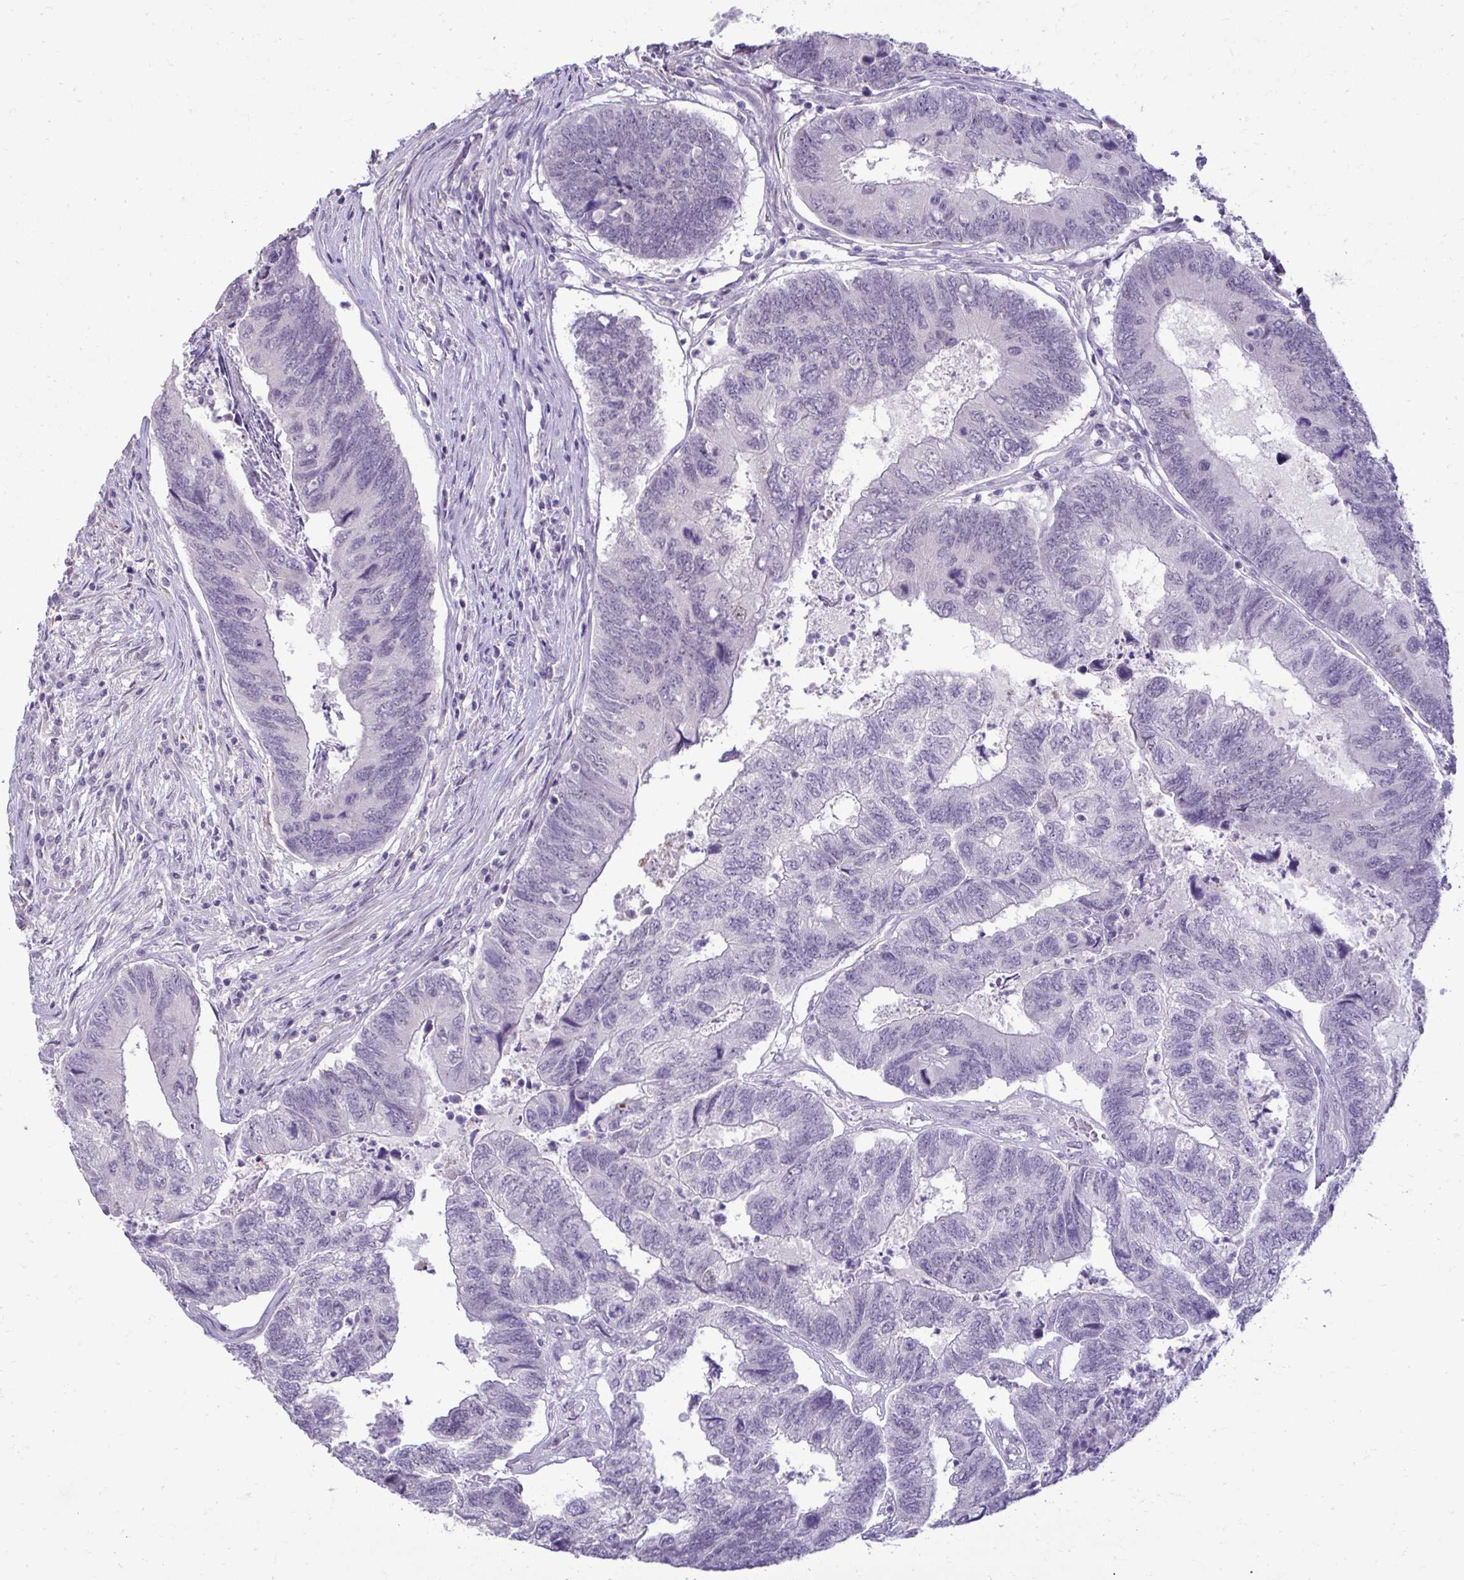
{"staining": {"intensity": "negative", "quantity": "none", "location": "none"}, "tissue": "colorectal cancer", "cell_type": "Tumor cells", "image_type": "cancer", "snomed": [{"axis": "morphology", "description": "Adenocarcinoma, NOS"}, {"axis": "topography", "description": "Colon"}], "caption": "There is no significant expression in tumor cells of colorectal cancer.", "gene": "SLC30A3", "patient": {"sex": "female", "age": 67}}